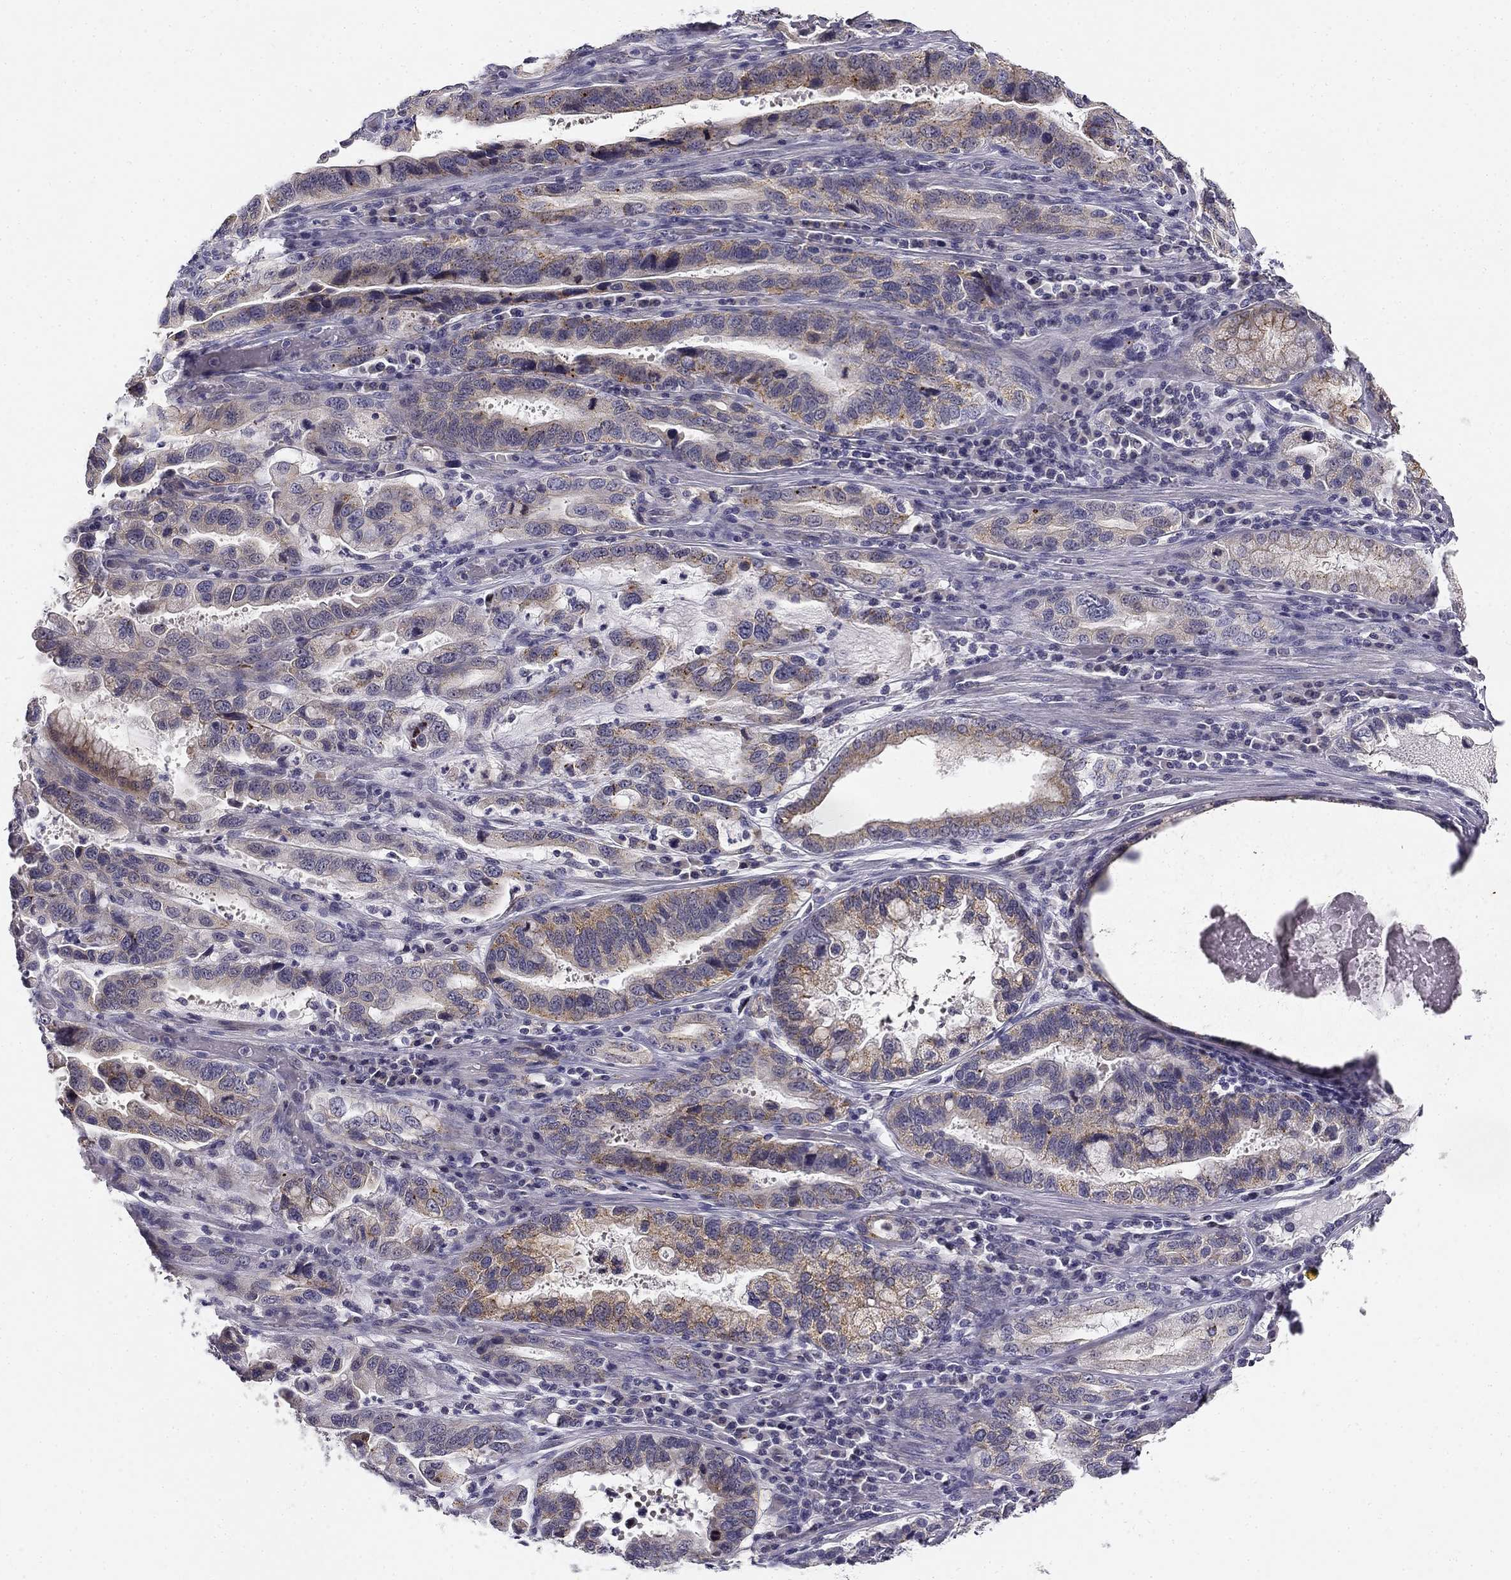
{"staining": {"intensity": "moderate", "quantity": "<25%", "location": "cytoplasmic/membranous"}, "tissue": "stomach cancer", "cell_type": "Tumor cells", "image_type": "cancer", "snomed": [{"axis": "morphology", "description": "Adenocarcinoma, NOS"}, {"axis": "topography", "description": "Stomach, lower"}], "caption": "Protein positivity by IHC reveals moderate cytoplasmic/membranous staining in about <25% of tumor cells in stomach cancer.", "gene": "CNR1", "patient": {"sex": "female", "age": 76}}